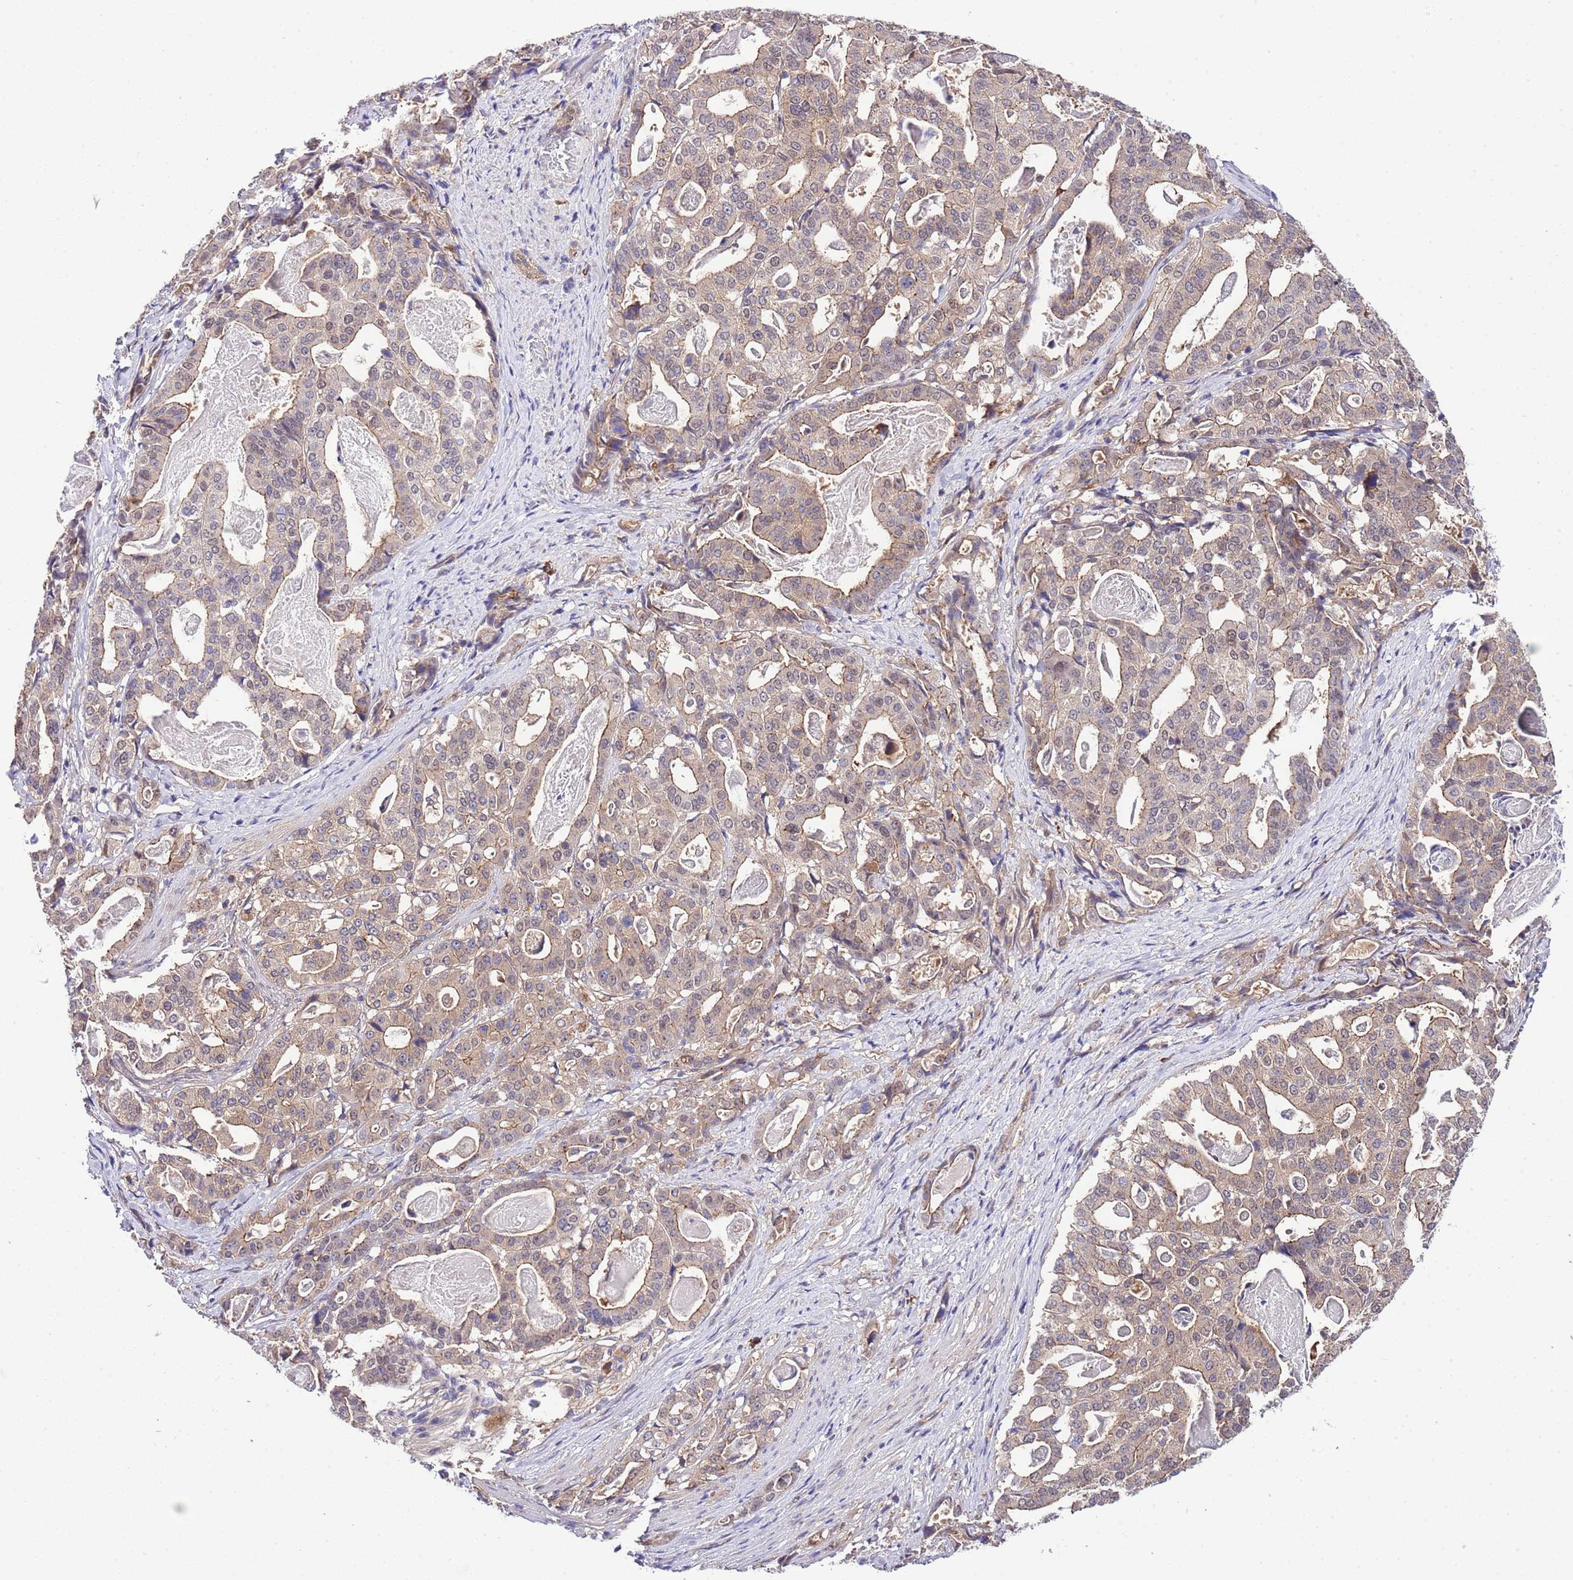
{"staining": {"intensity": "weak", "quantity": ">75%", "location": "cytoplasmic/membranous"}, "tissue": "stomach cancer", "cell_type": "Tumor cells", "image_type": "cancer", "snomed": [{"axis": "morphology", "description": "Adenocarcinoma, NOS"}, {"axis": "topography", "description": "Stomach"}], "caption": "Immunohistochemistry micrograph of neoplastic tissue: stomach cancer stained using IHC demonstrates low levels of weak protein expression localized specifically in the cytoplasmic/membranous of tumor cells, appearing as a cytoplasmic/membranous brown color.", "gene": "DONSON", "patient": {"sex": "male", "age": 48}}